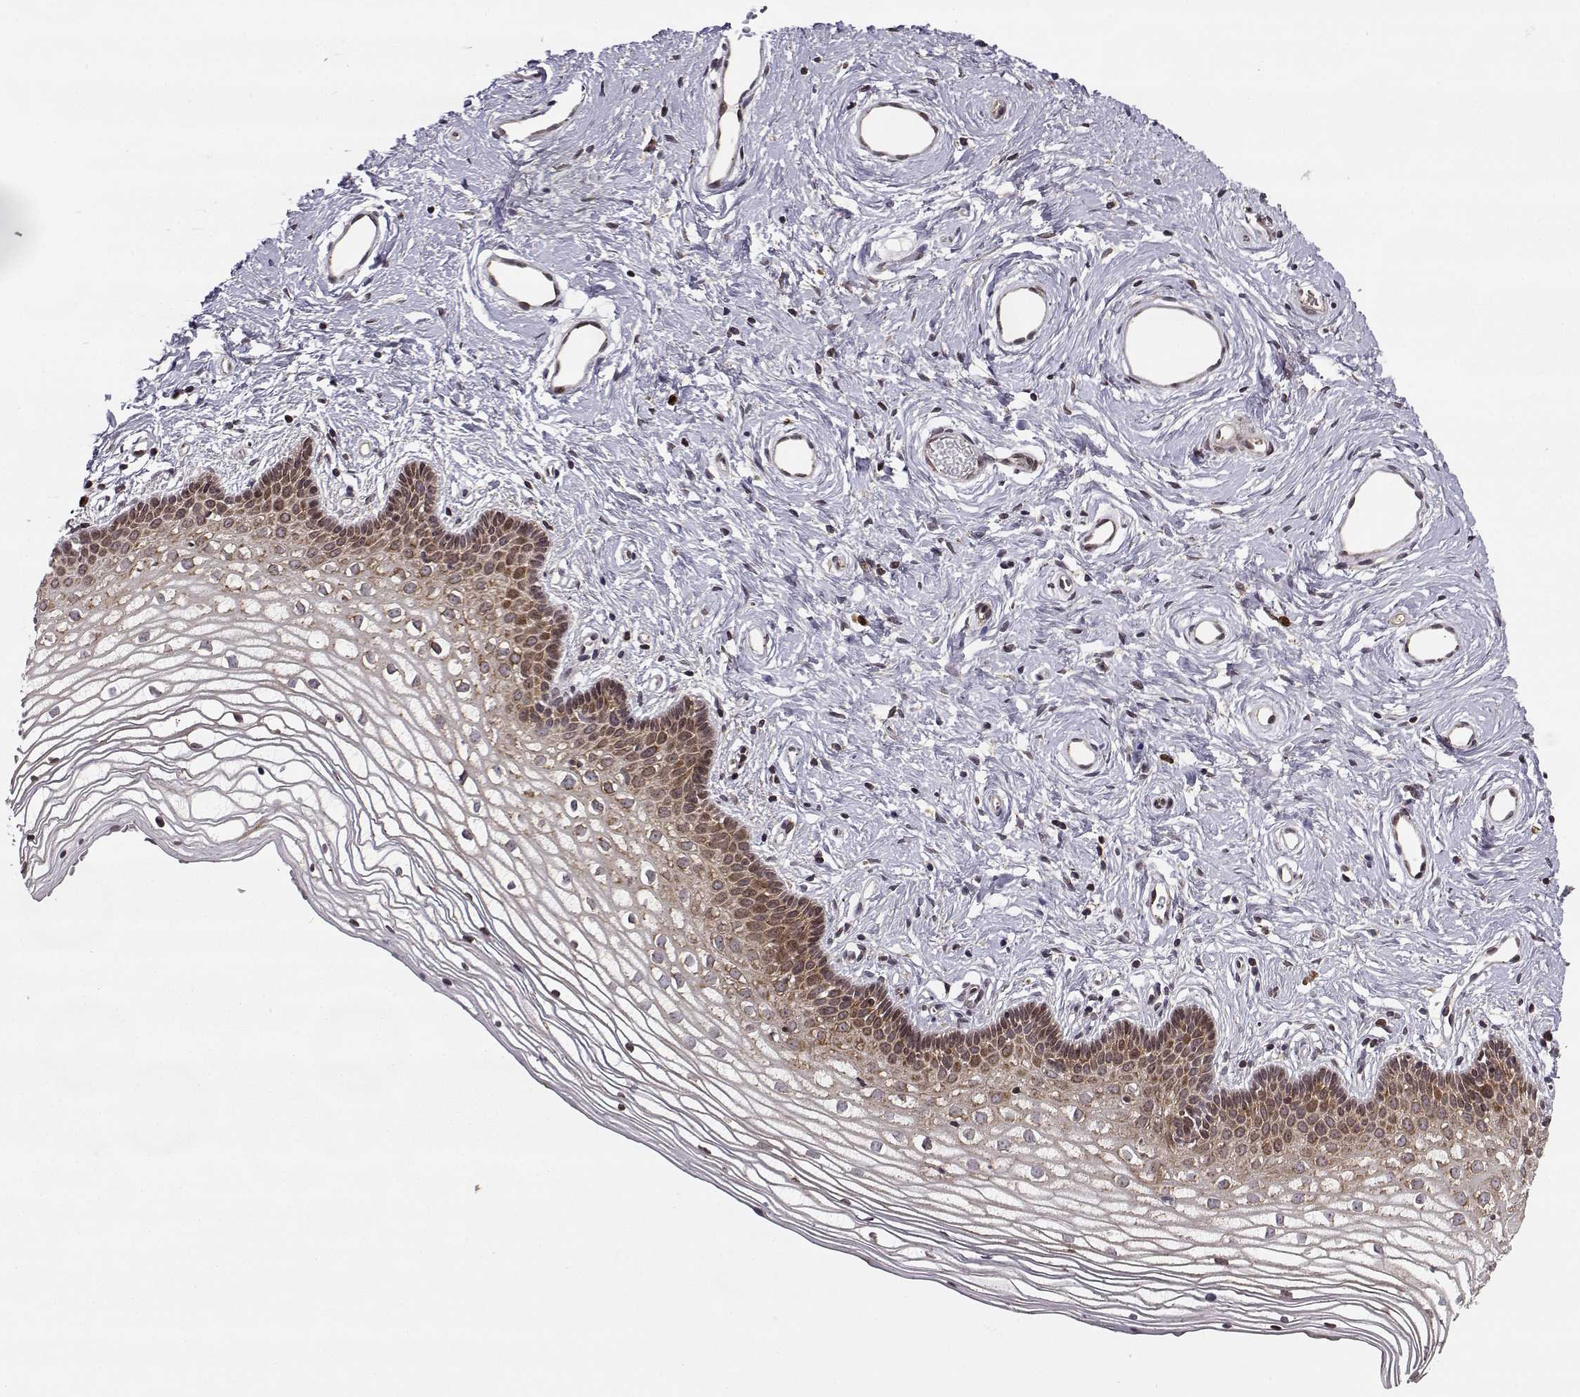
{"staining": {"intensity": "moderate", "quantity": ">75%", "location": "cytoplasmic/membranous,nuclear"}, "tissue": "vagina", "cell_type": "Squamous epithelial cells", "image_type": "normal", "snomed": [{"axis": "morphology", "description": "Normal tissue, NOS"}, {"axis": "topography", "description": "Vagina"}], "caption": "Squamous epithelial cells demonstrate moderate cytoplasmic/membranous,nuclear expression in approximately >75% of cells in unremarkable vagina.", "gene": "RPL31", "patient": {"sex": "female", "age": 36}}